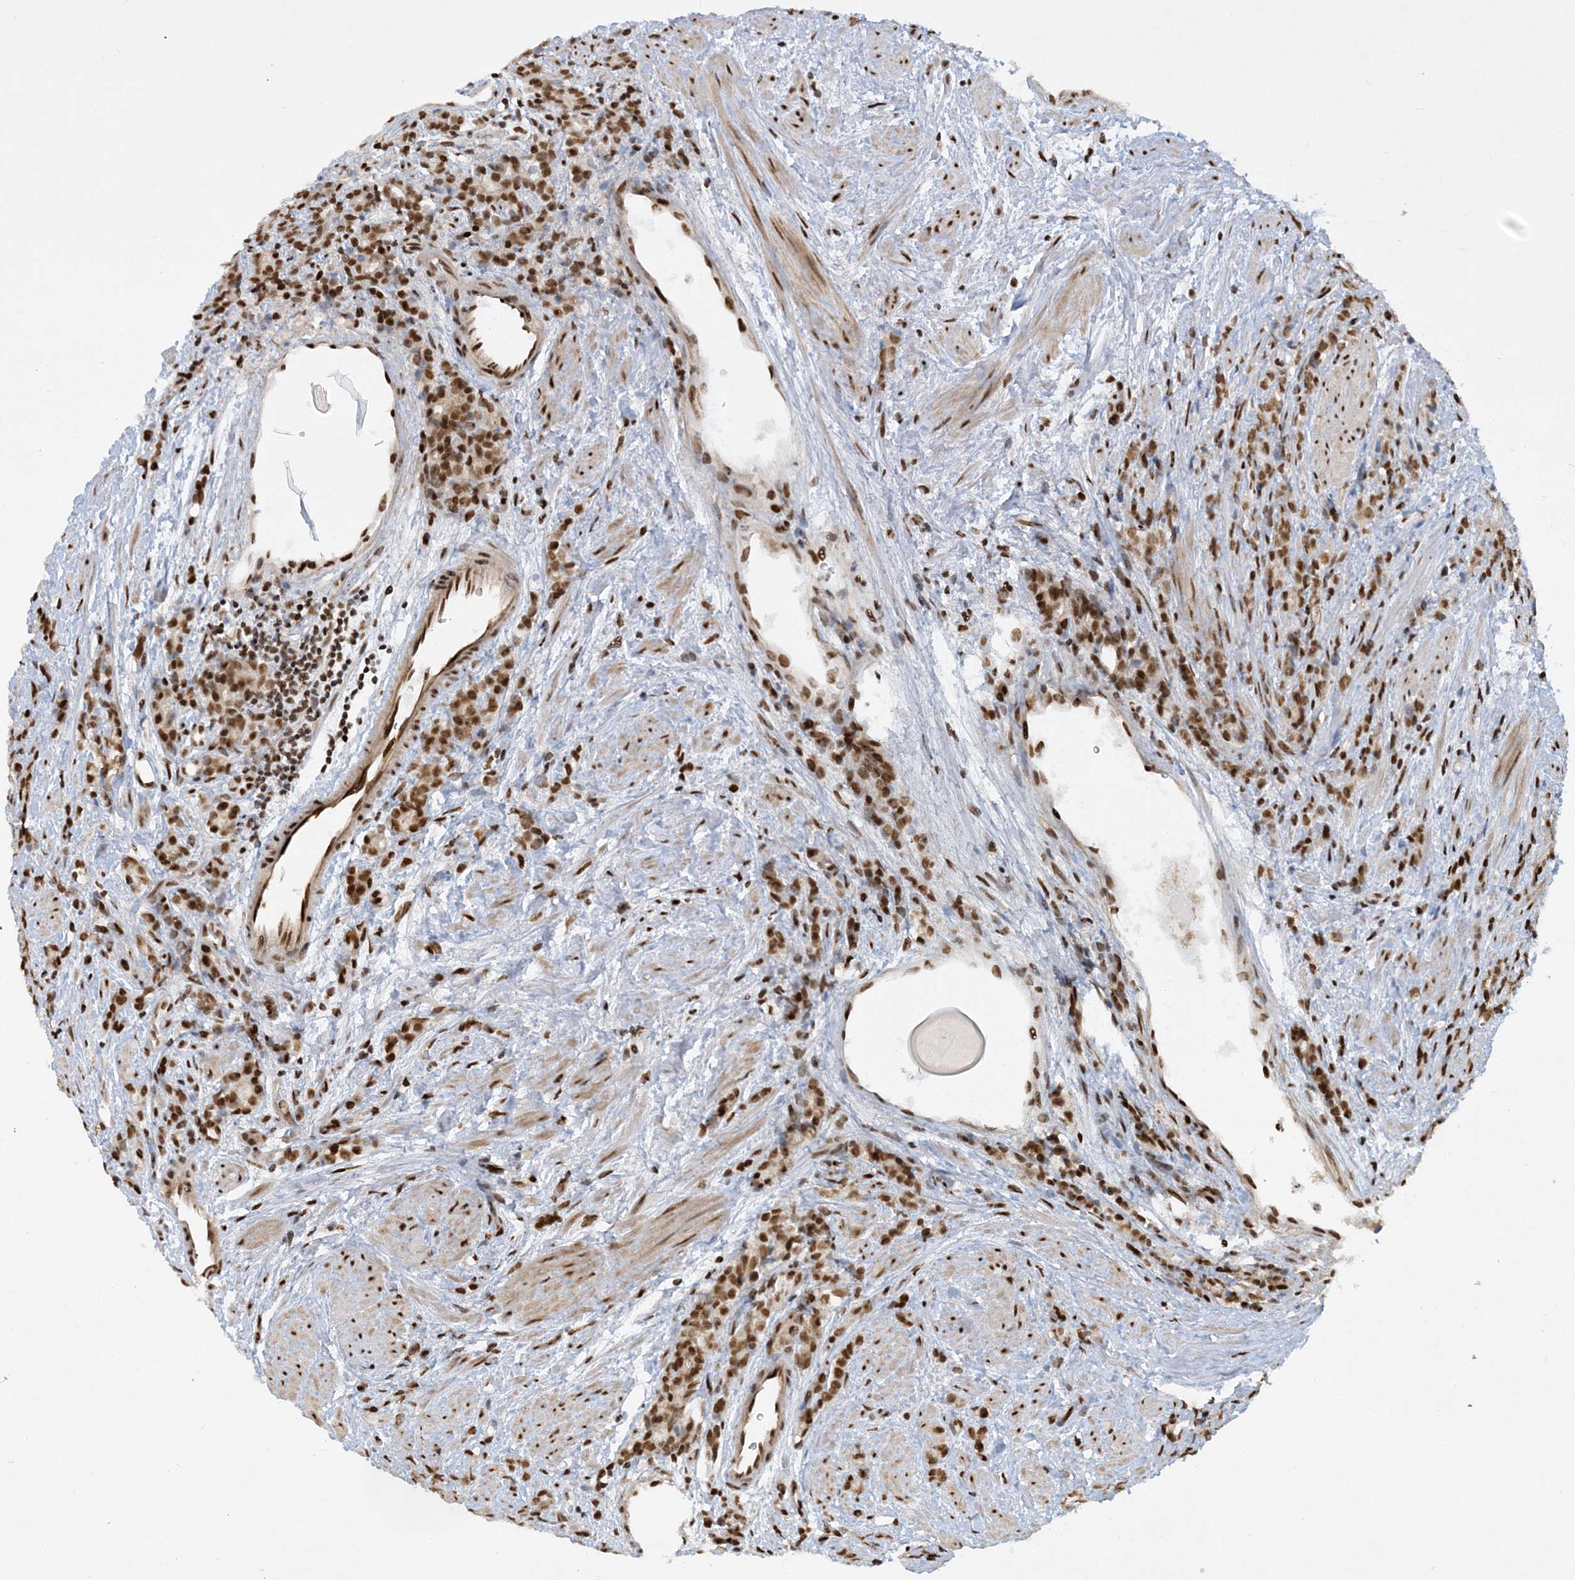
{"staining": {"intensity": "moderate", "quantity": ">75%", "location": "nuclear"}, "tissue": "prostate cancer", "cell_type": "Tumor cells", "image_type": "cancer", "snomed": [{"axis": "morphology", "description": "Adenocarcinoma, High grade"}, {"axis": "topography", "description": "Prostate"}], "caption": "The histopathology image displays staining of prostate cancer, revealing moderate nuclear protein staining (brown color) within tumor cells.", "gene": "DELE1", "patient": {"sex": "male", "age": 62}}